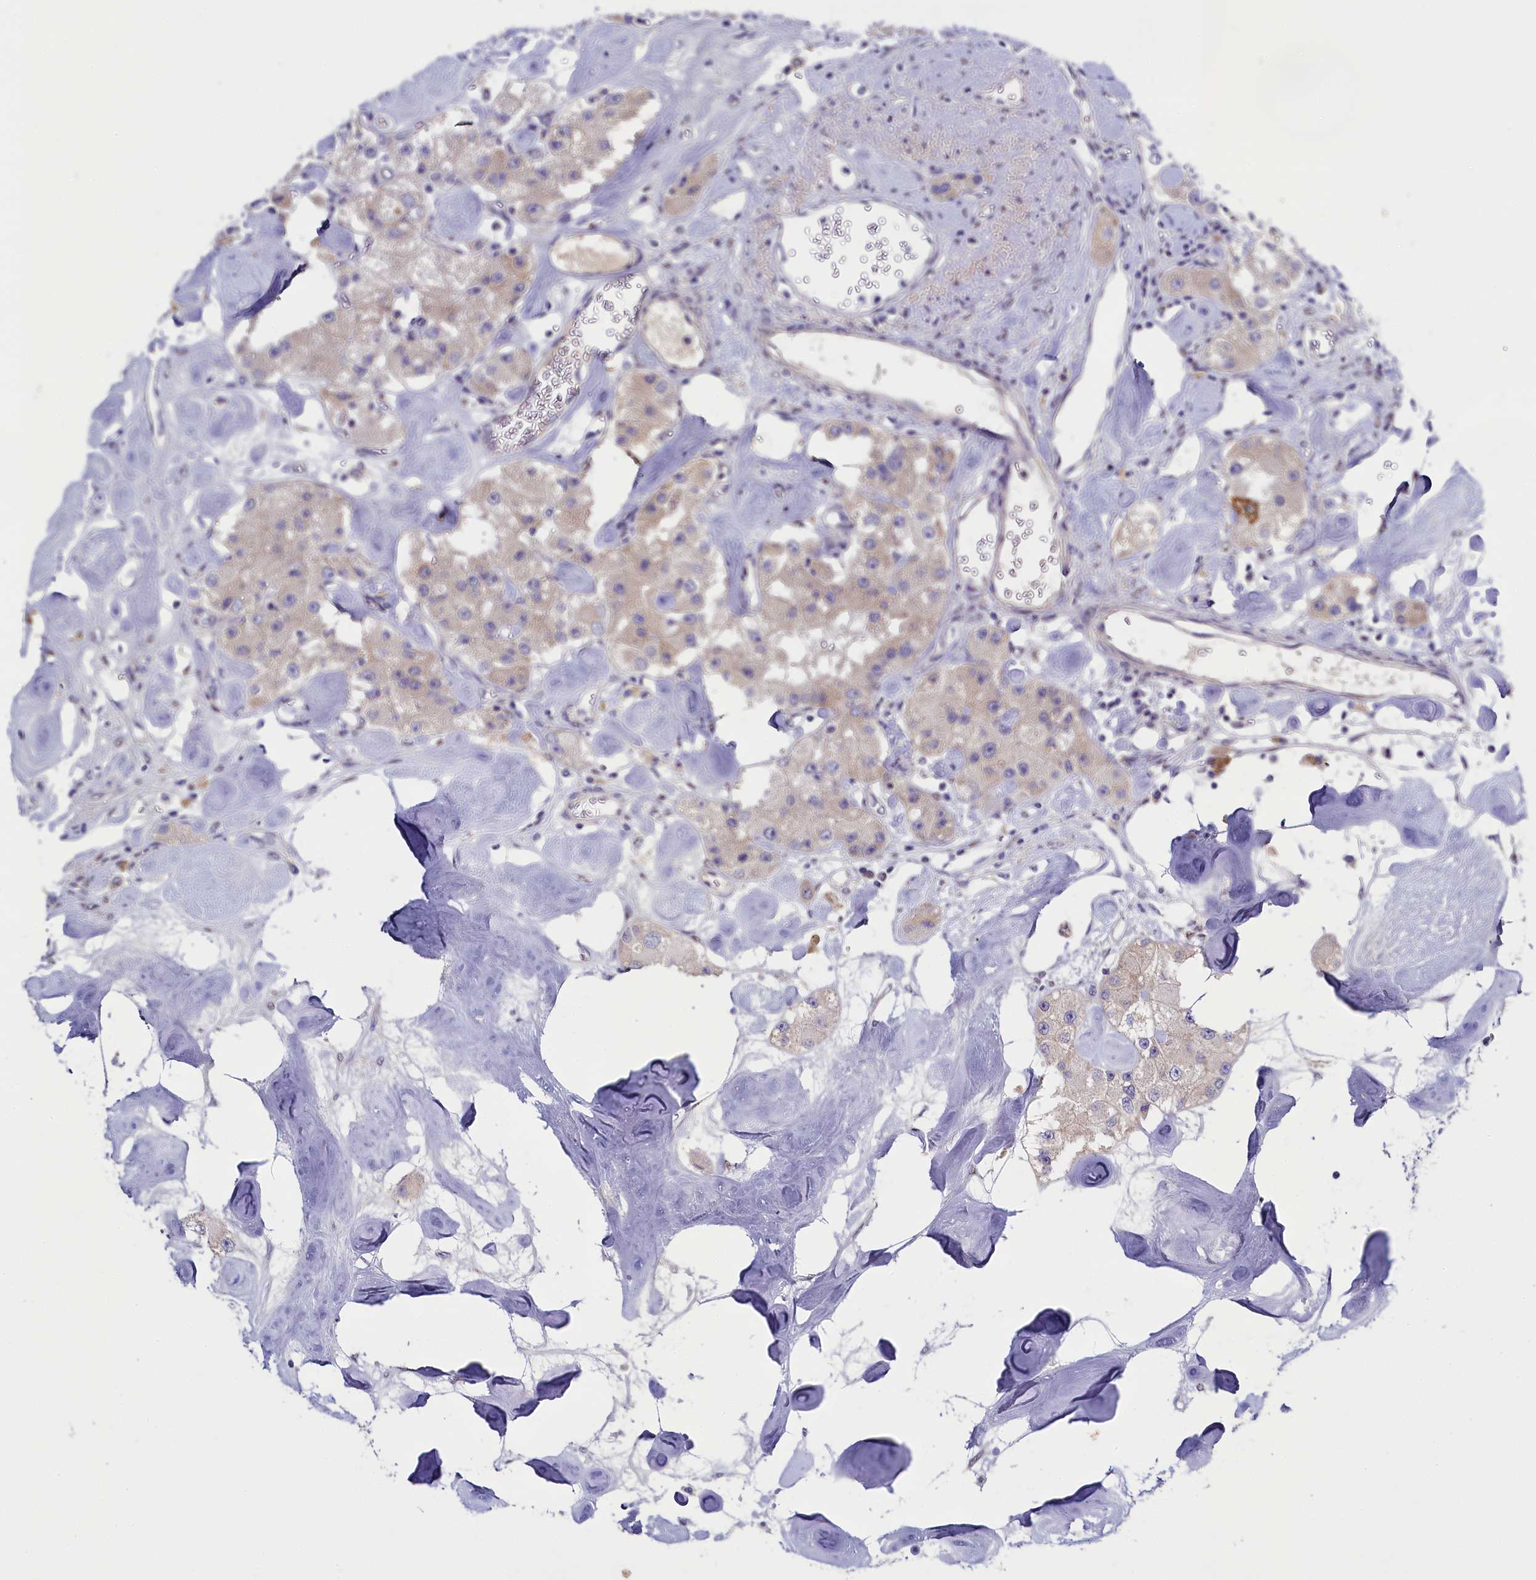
{"staining": {"intensity": "negative", "quantity": "none", "location": "none"}, "tissue": "carcinoid", "cell_type": "Tumor cells", "image_type": "cancer", "snomed": [{"axis": "morphology", "description": "Carcinoid, malignant, NOS"}, {"axis": "topography", "description": "Pancreas"}], "caption": "This is a micrograph of IHC staining of carcinoid (malignant), which shows no positivity in tumor cells.", "gene": "ENKD1", "patient": {"sex": "male", "age": 41}}